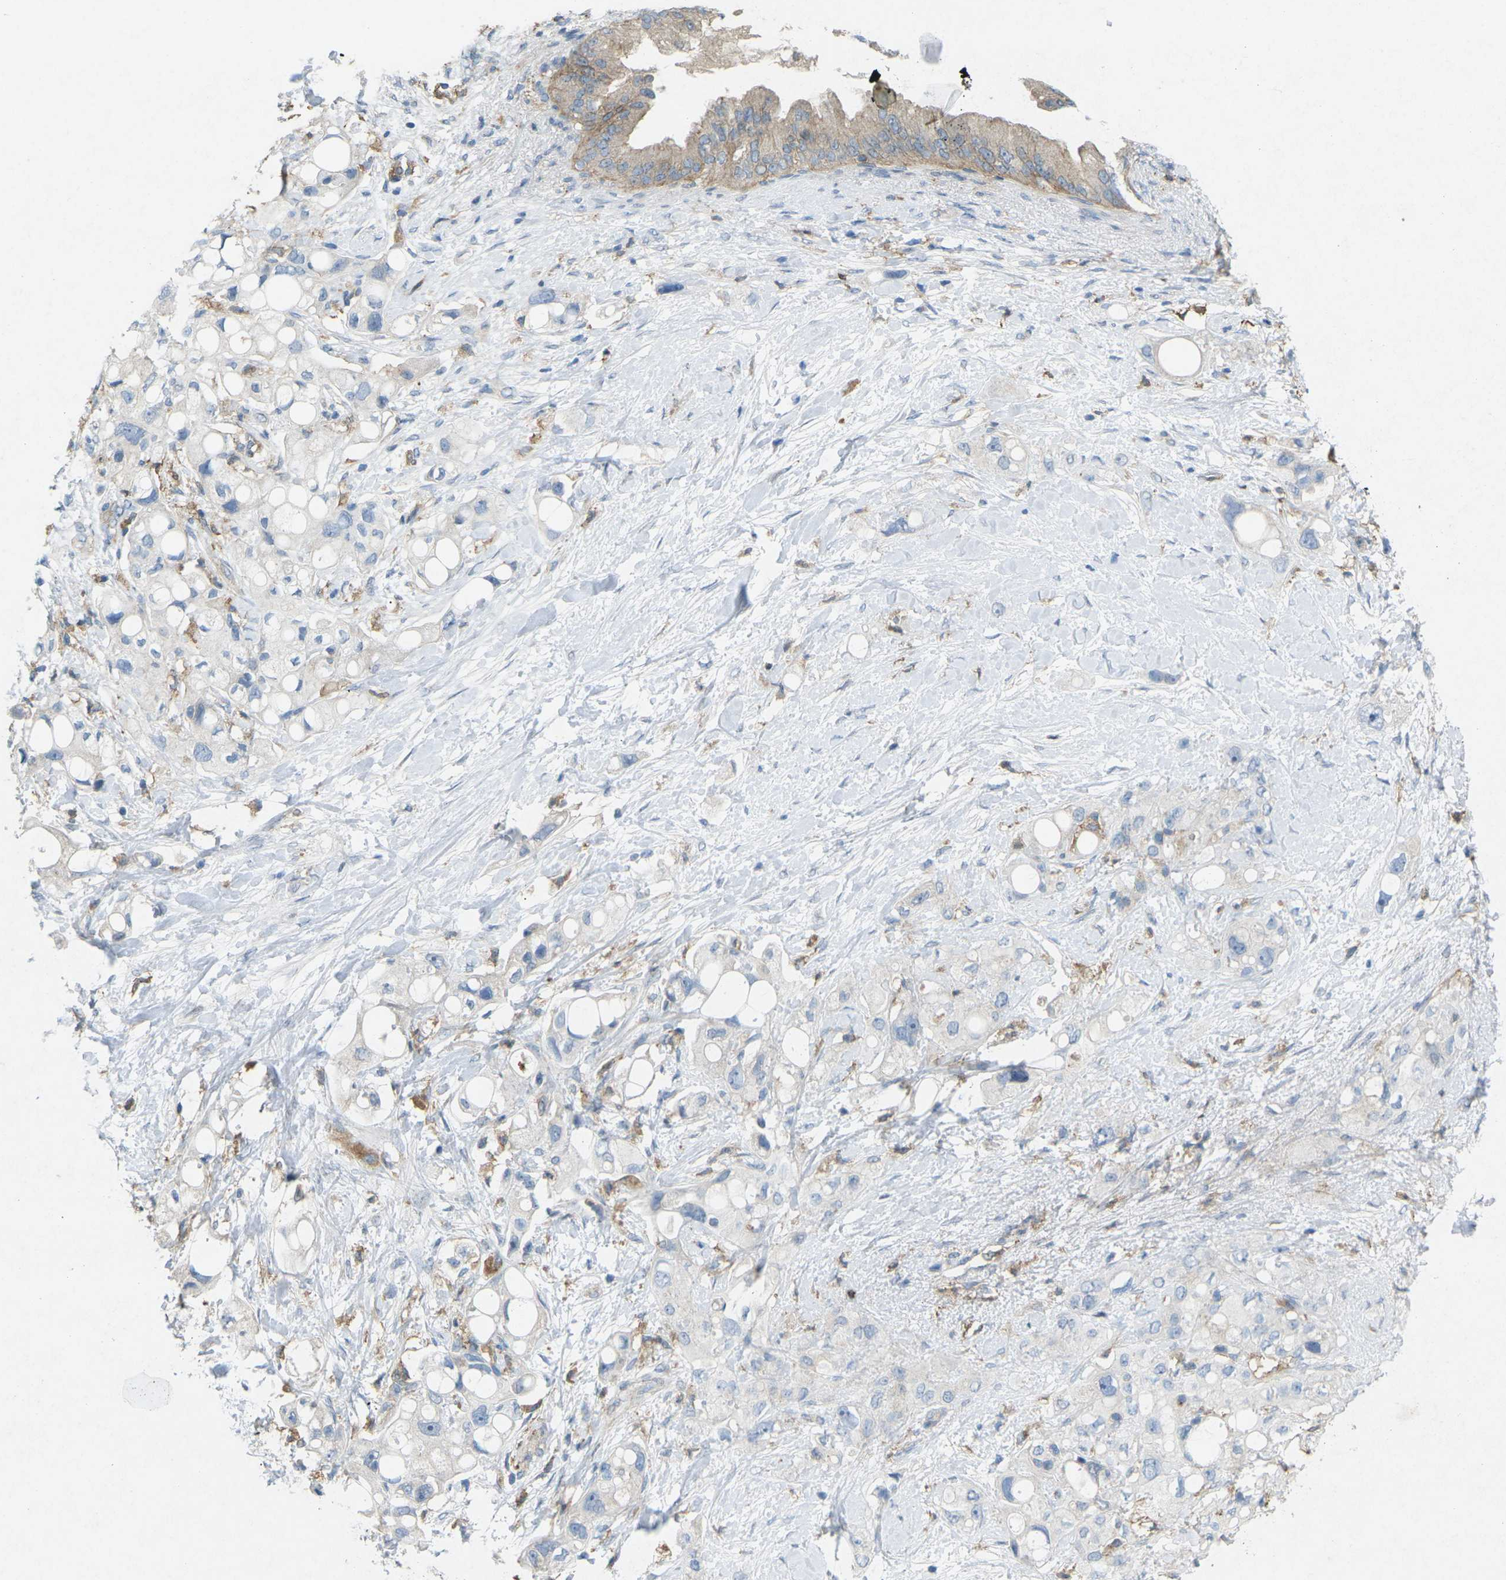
{"staining": {"intensity": "negative", "quantity": "none", "location": "none"}, "tissue": "pancreatic cancer", "cell_type": "Tumor cells", "image_type": "cancer", "snomed": [{"axis": "morphology", "description": "Adenocarcinoma, NOS"}, {"axis": "topography", "description": "Pancreas"}], "caption": "High power microscopy micrograph of an immunohistochemistry (IHC) image of adenocarcinoma (pancreatic), revealing no significant staining in tumor cells.", "gene": "STK11", "patient": {"sex": "female", "age": 56}}